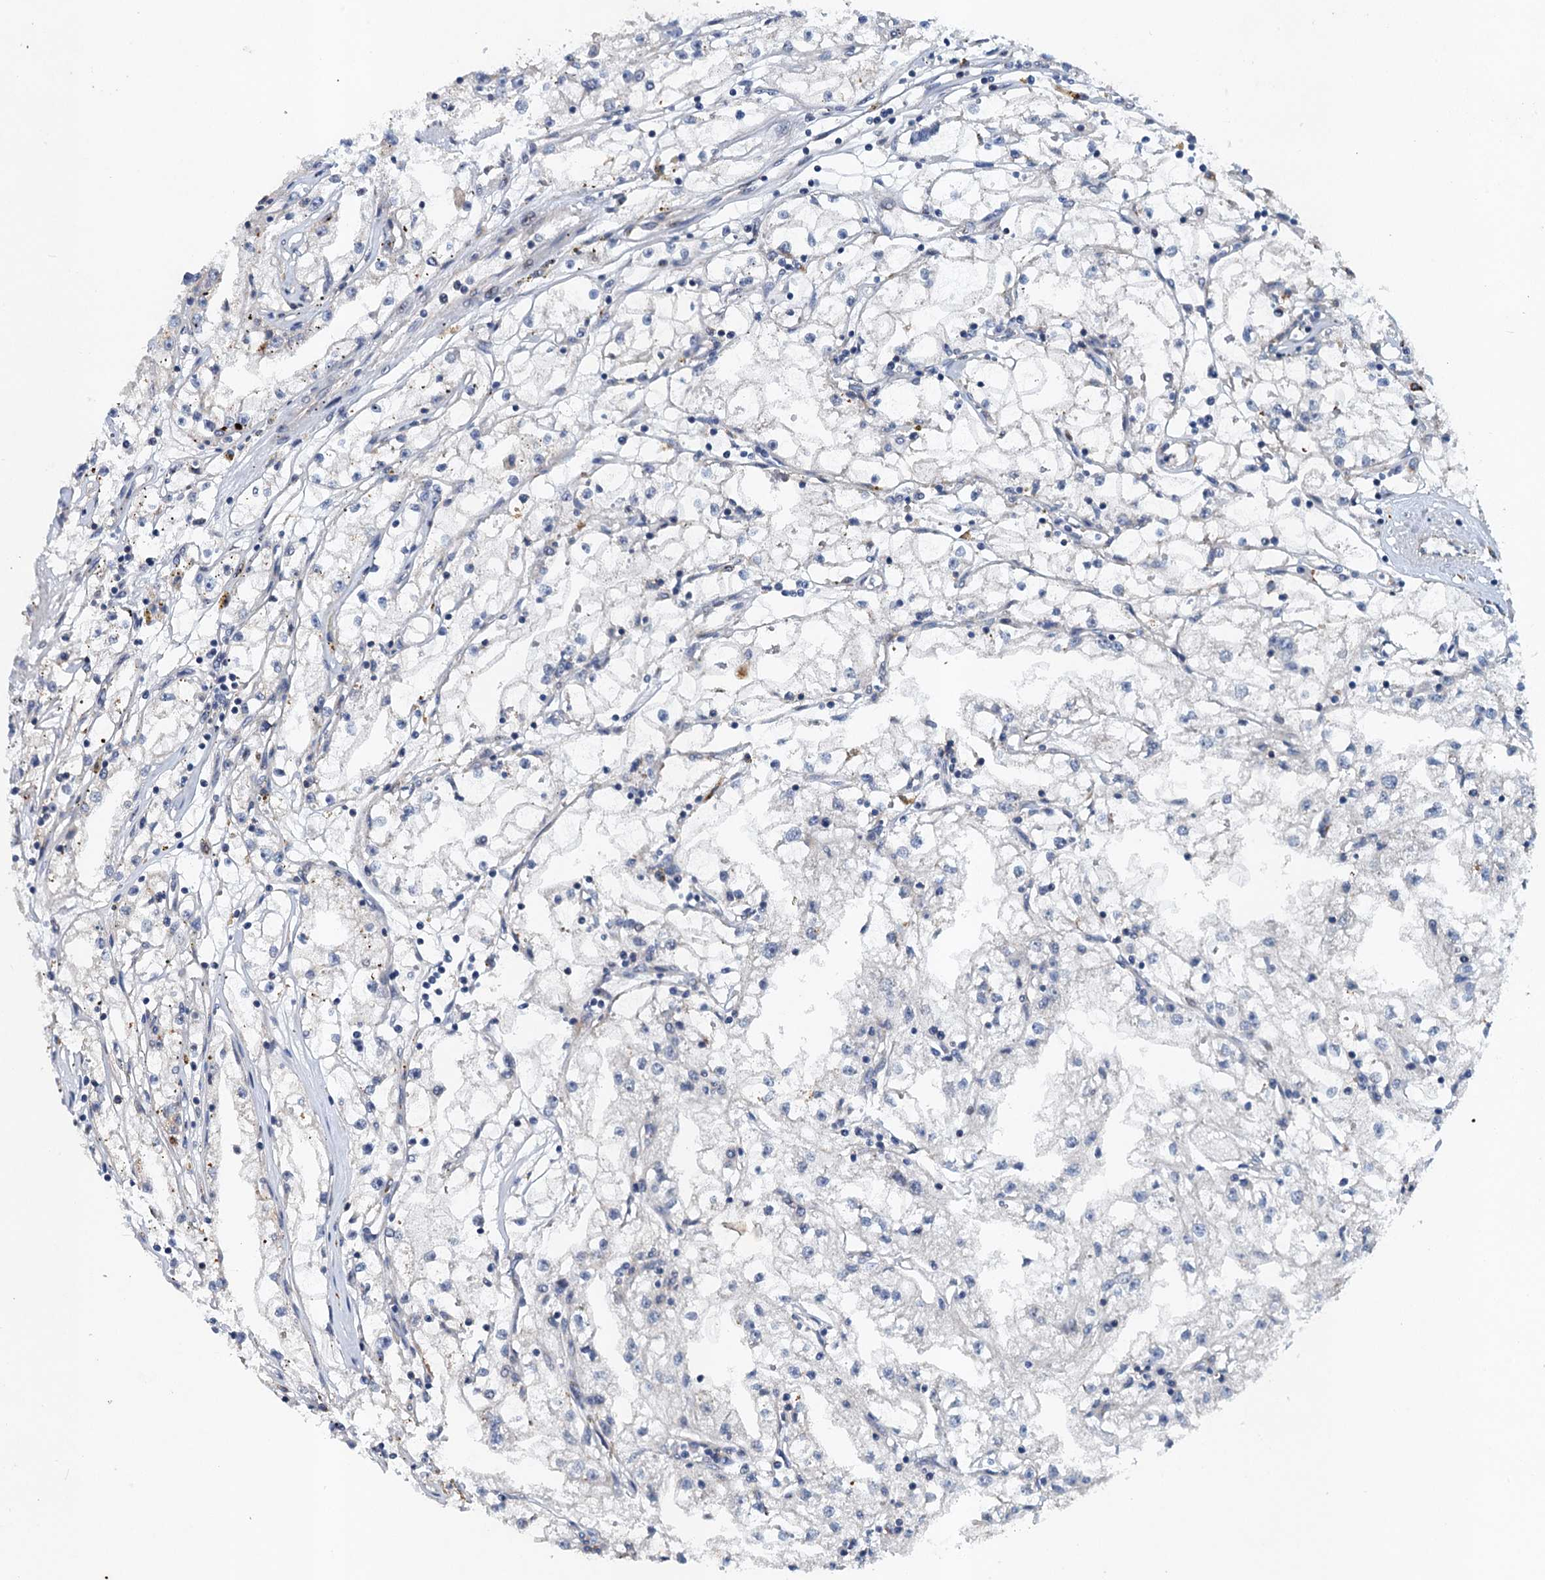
{"staining": {"intensity": "negative", "quantity": "none", "location": "none"}, "tissue": "renal cancer", "cell_type": "Tumor cells", "image_type": "cancer", "snomed": [{"axis": "morphology", "description": "Adenocarcinoma, NOS"}, {"axis": "topography", "description": "Kidney"}], "caption": "There is no significant staining in tumor cells of renal adenocarcinoma. The staining is performed using DAB (3,3'-diaminobenzidine) brown chromogen with nuclei counter-stained in using hematoxylin.", "gene": "NBEA", "patient": {"sex": "male", "age": 56}}